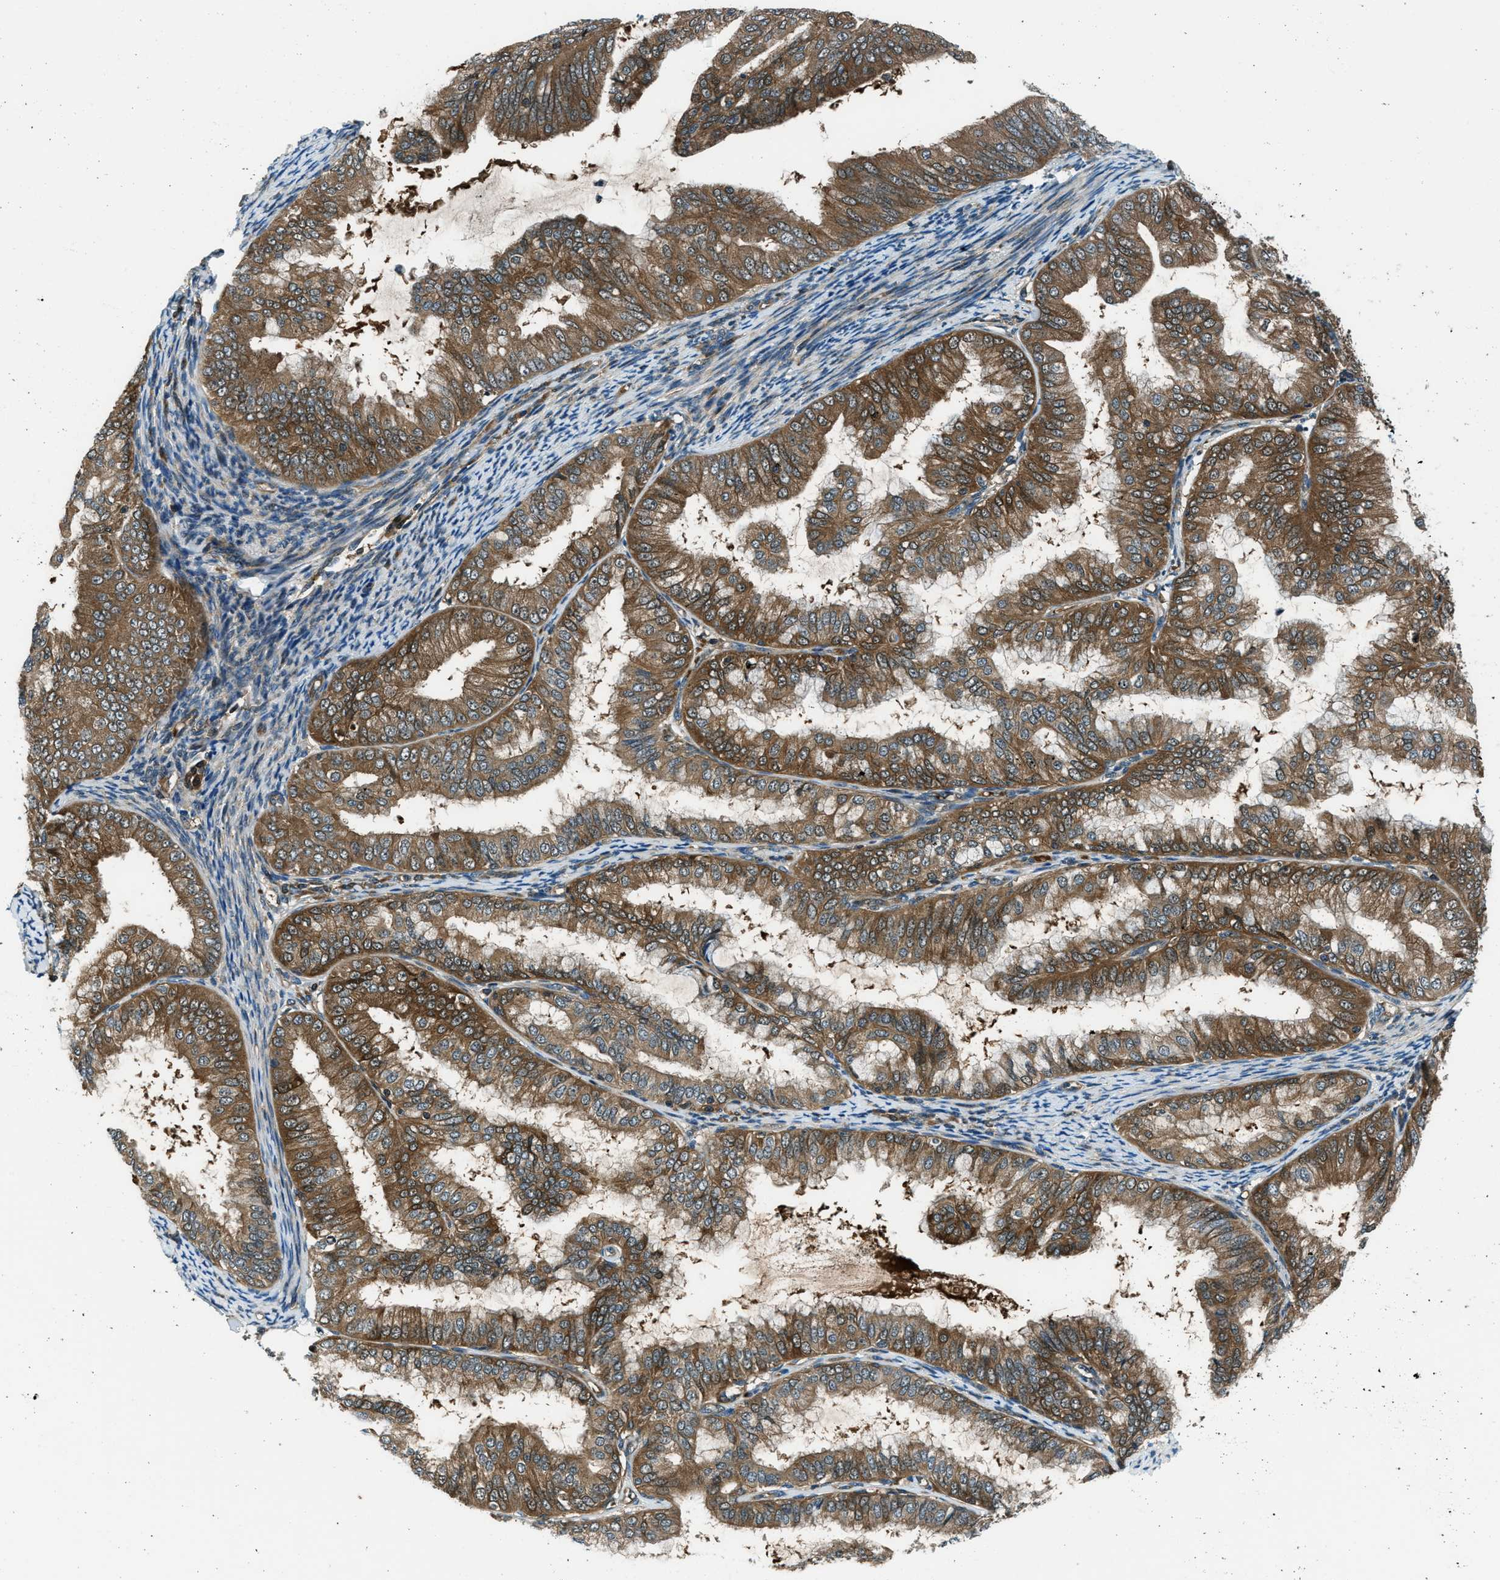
{"staining": {"intensity": "moderate", "quantity": ">75%", "location": "cytoplasmic/membranous"}, "tissue": "endometrial cancer", "cell_type": "Tumor cells", "image_type": "cancer", "snomed": [{"axis": "morphology", "description": "Adenocarcinoma, NOS"}, {"axis": "topography", "description": "Endometrium"}], "caption": "IHC photomicrograph of endometrial adenocarcinoma stained for a protein (brown), which demonstrates medium levels of moderate cytoplasmic/membranous positivity in approximately >75% of tumor cells.", "gene": "HEBP2", "patient": {"sex": "female", "age": 63}}